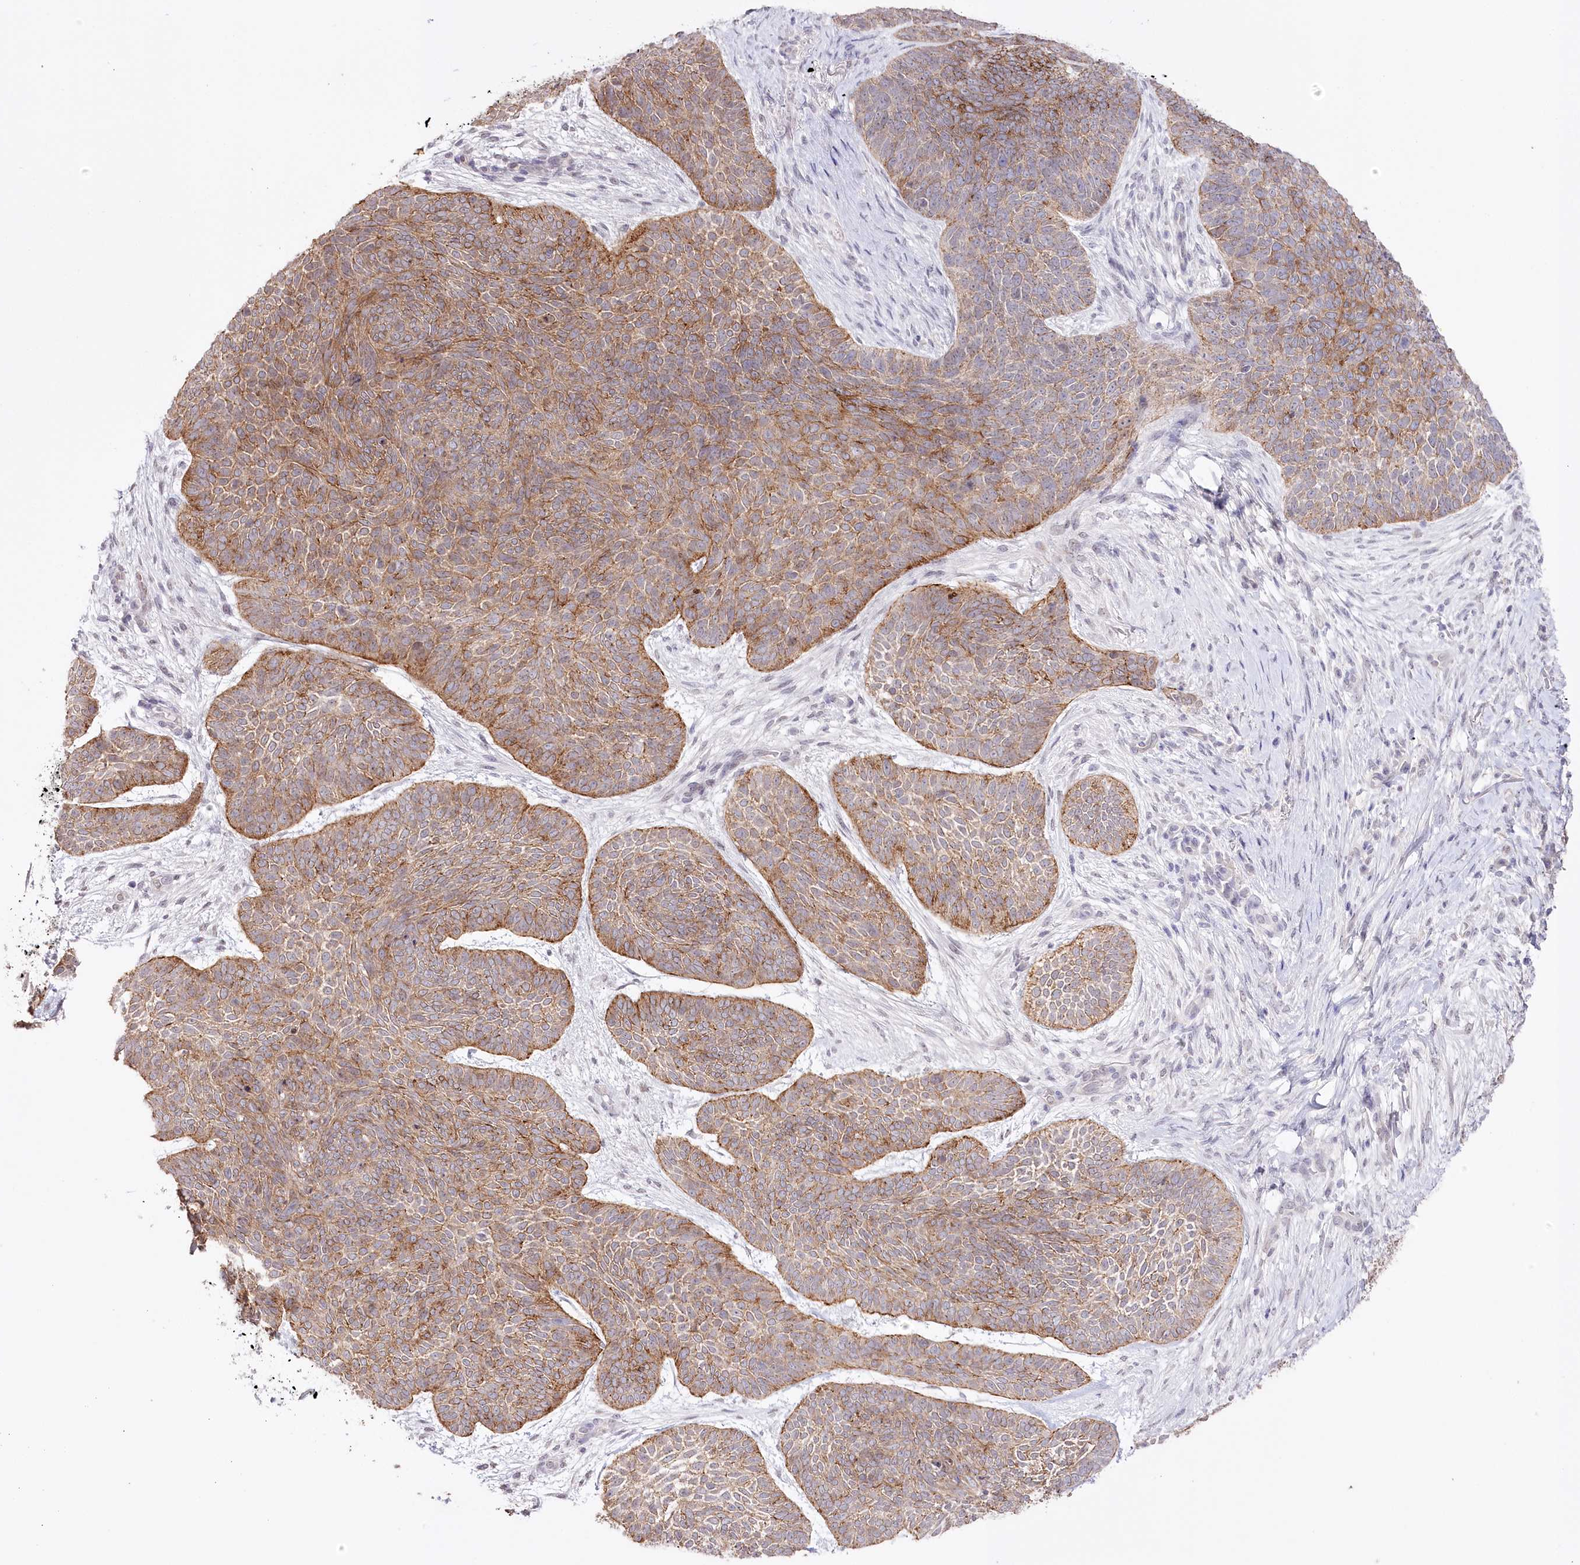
{"staining": {"intensity": "moderate", "quantity": ">75%", "location": "cytoplasmic/membranous"}, "tissue": "skin cancer", "cell_type": "Tumor cells", "image_type": "cancer", "snomed": [{"axis": "morphology", "description": "Basal cell carcinoma"}, {"axis": "topography", "description": "Skin"}], "caption": "IHC staining of skin cancer (basal cell carcinoma), which reveals medium levels of moderate cytoplasmic/membranous staining in approximately >75% of tumor cells indicating moderate cytoplasmic/membranous protein positivity. The staining was performed using DAB (3,3'-diaminobenzidine) (brown) for protein detection and nuclei were counterstained in hematoxylin (blue).", "gene": "SLC39A10", "patient": {"sex": "male", "age": 85}}